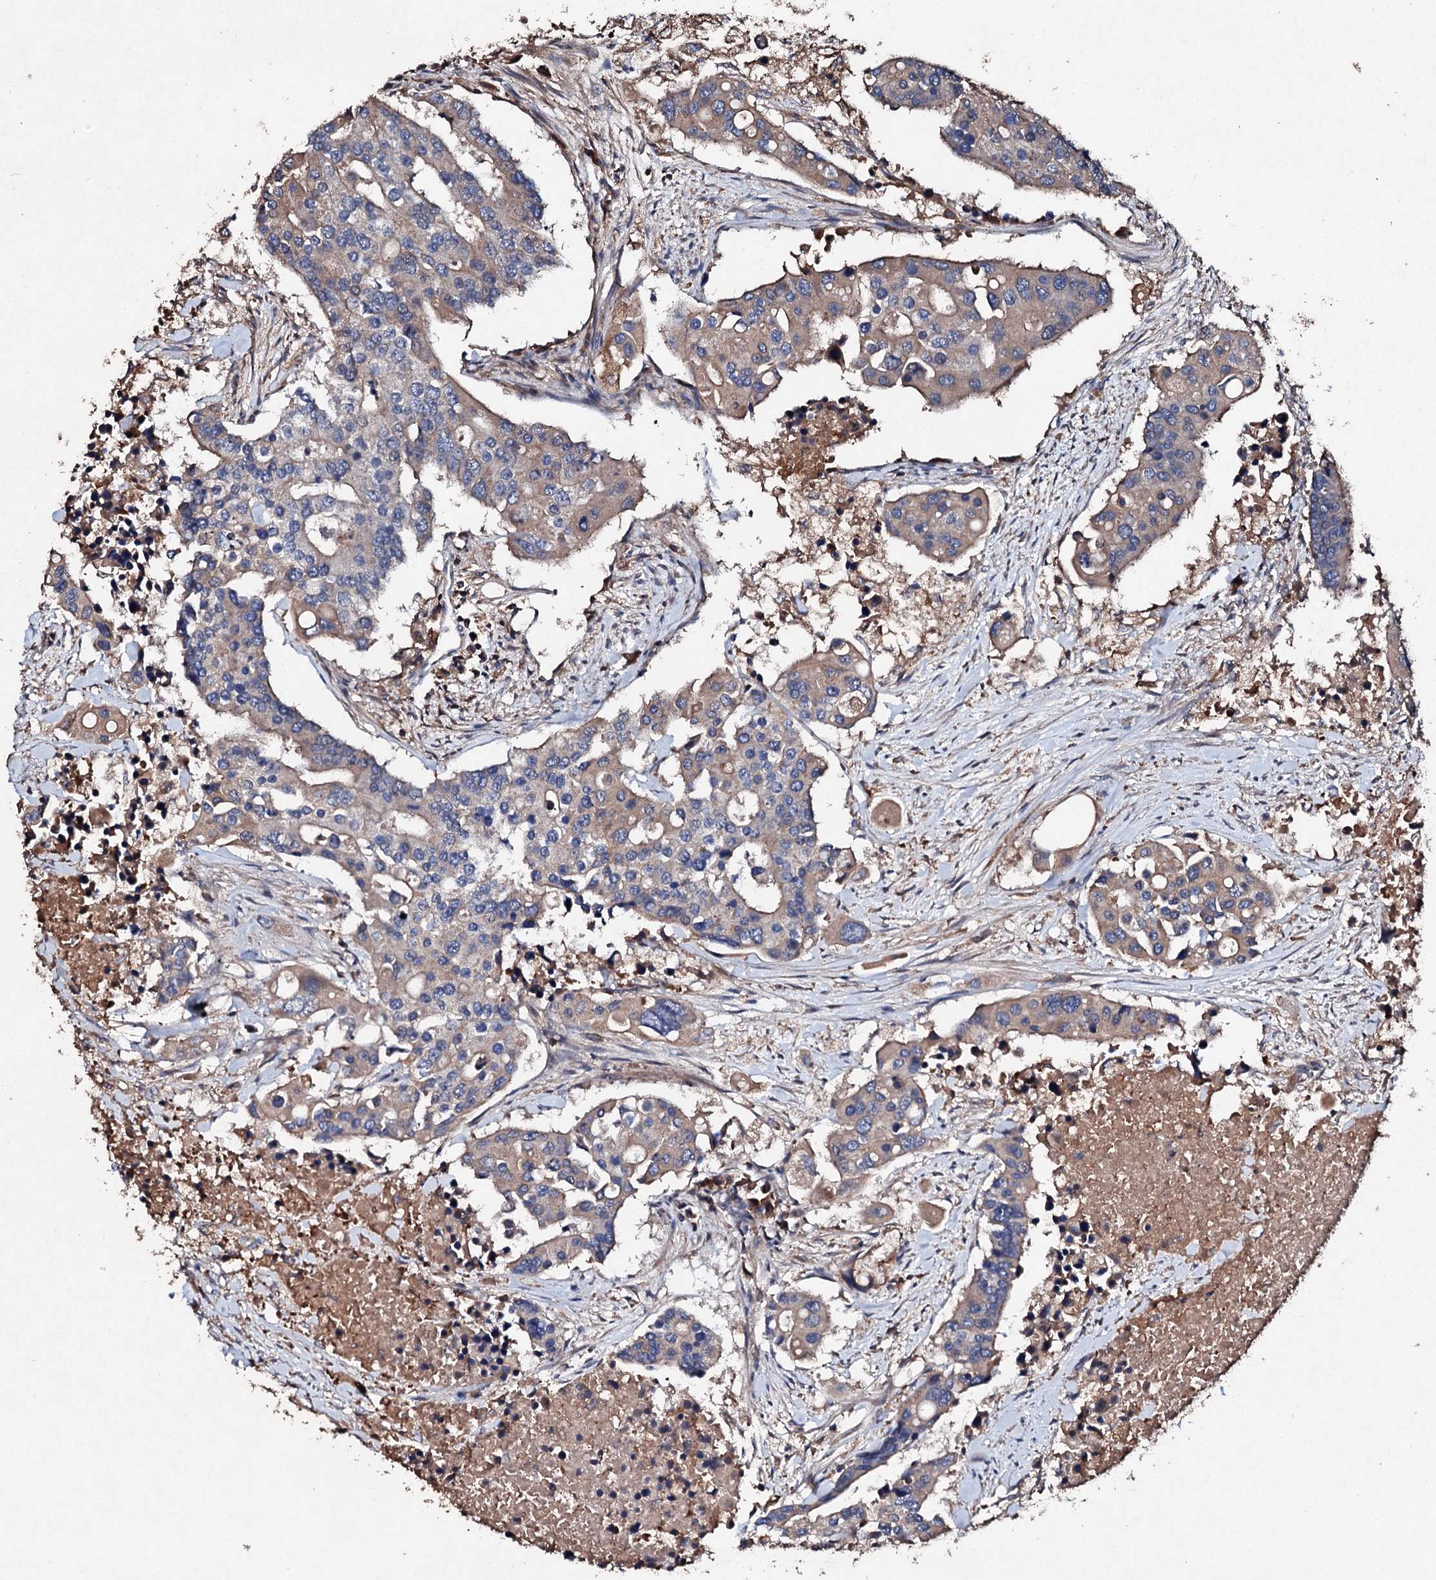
{"staining": {"intensity": "moderate", "quantity": ">75%", "location": "cytoplasmic/membranous"}, "tissue": "colorectal cancer", "cell_type": "Tumor cells", "image_type": "cancer", "snomed": [{"axis": "morphology", "description": "Adenocarcinoma, NOS"}, {"axis": "topography", "description": "Colon"}], "caption": "Adenocarcinoma (colorectal) tissue demonstrates moderate cytoplasmic/membranous expression in approximately >75% of tumor cells", "gene": "KERA", "patient": {"sex": "male", "age": 77}}